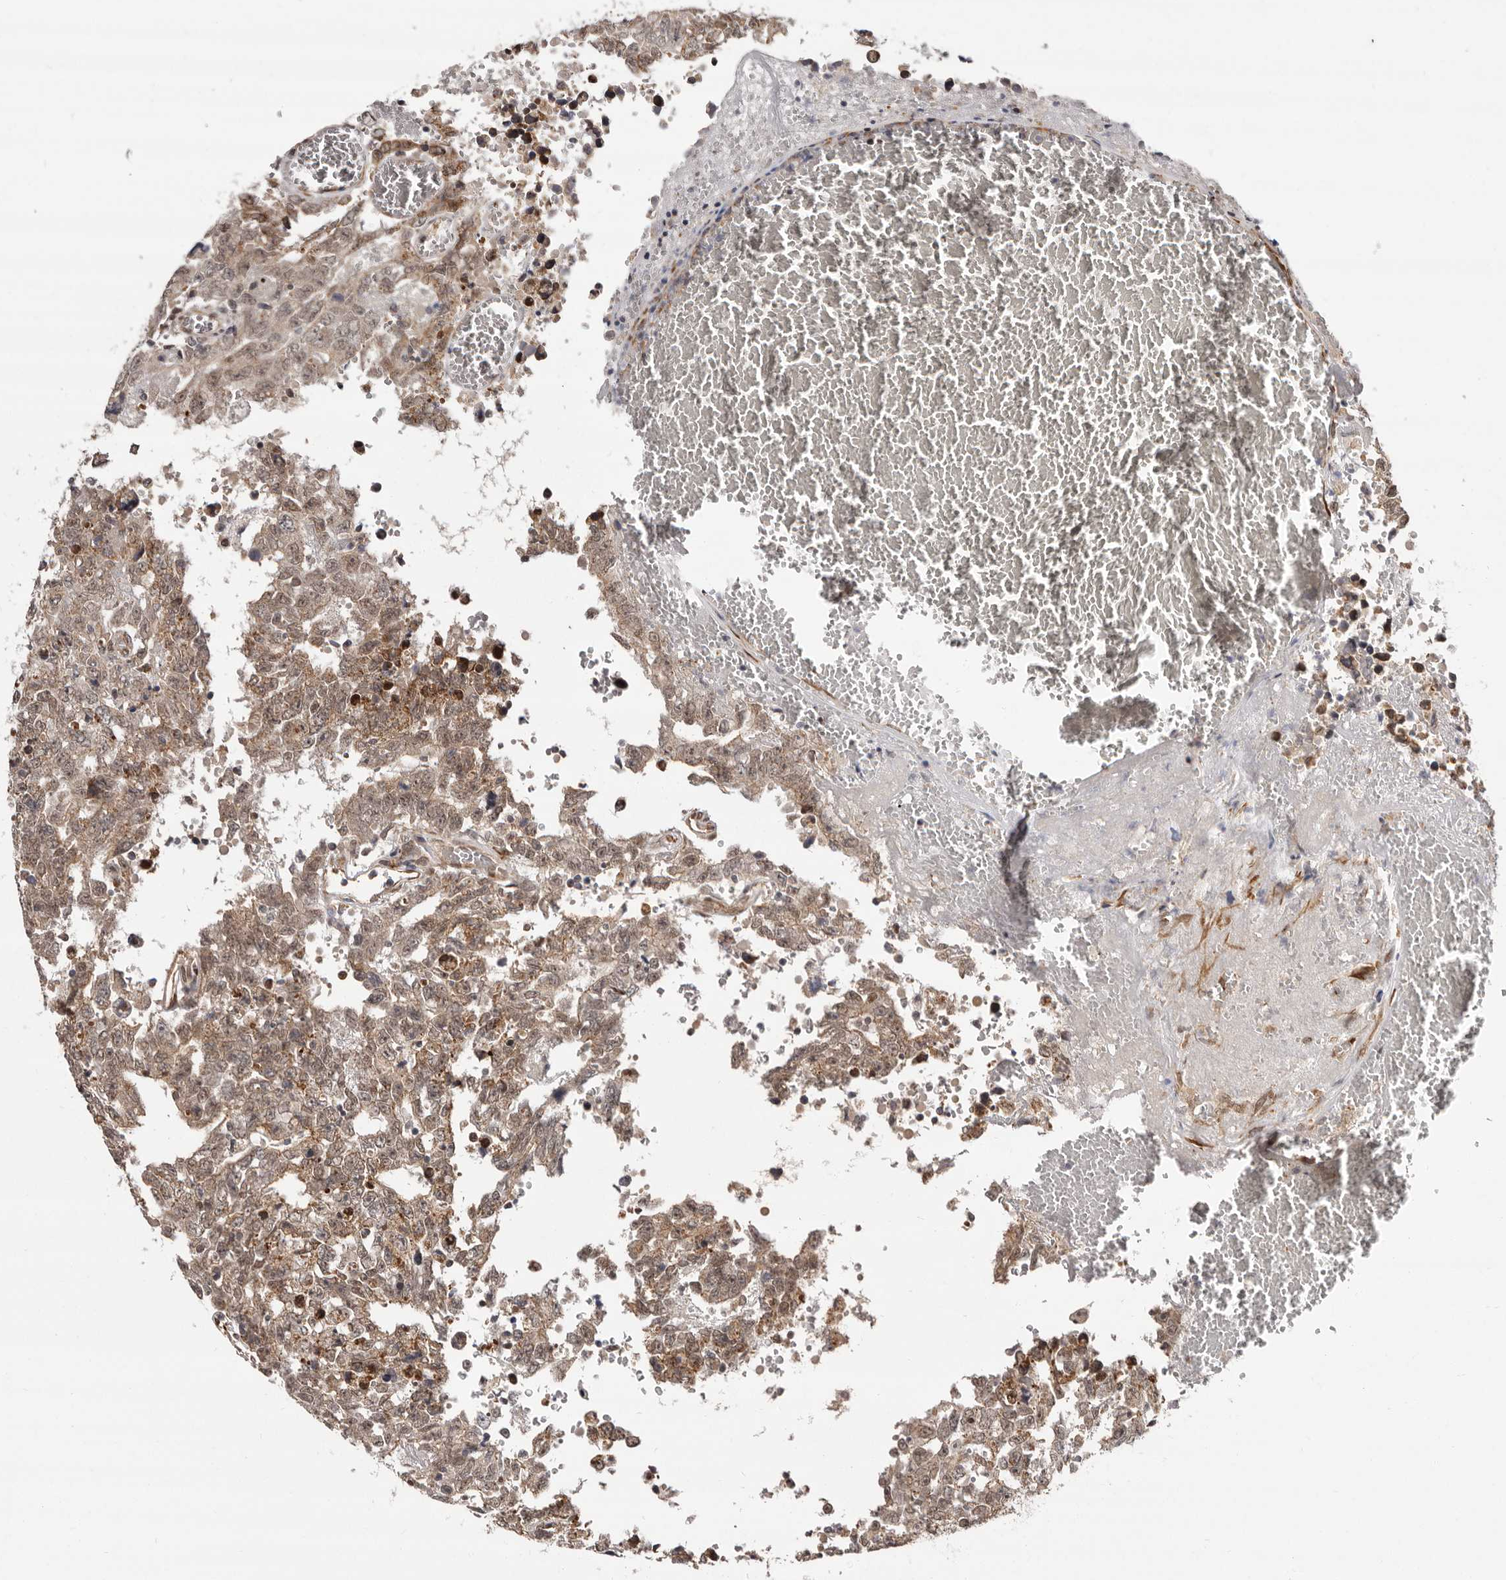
{"staining": {"intensity": "moderate", "quantity": ">75%", "location": "cytoplasmic/membranous"}, "tissue": "testis cancer", "cell_type": "Tumor cells", "image_type": "cancer", "snomed": [{"axis": "morphology", "description": "Carcinoma, Embryonal, NOS"}, {"axis": "topography", "description": "Testis"}], "caption": "Approximately >75% of tumor cells in human testis cancer (embryonal carcinoma) exhibit moderate cytoplasmic/membranous protein positivity as visualized by brown immunohistochemical staining.", "gene": "GLRX3", "patient": {"sex": "male", "age": 26}}